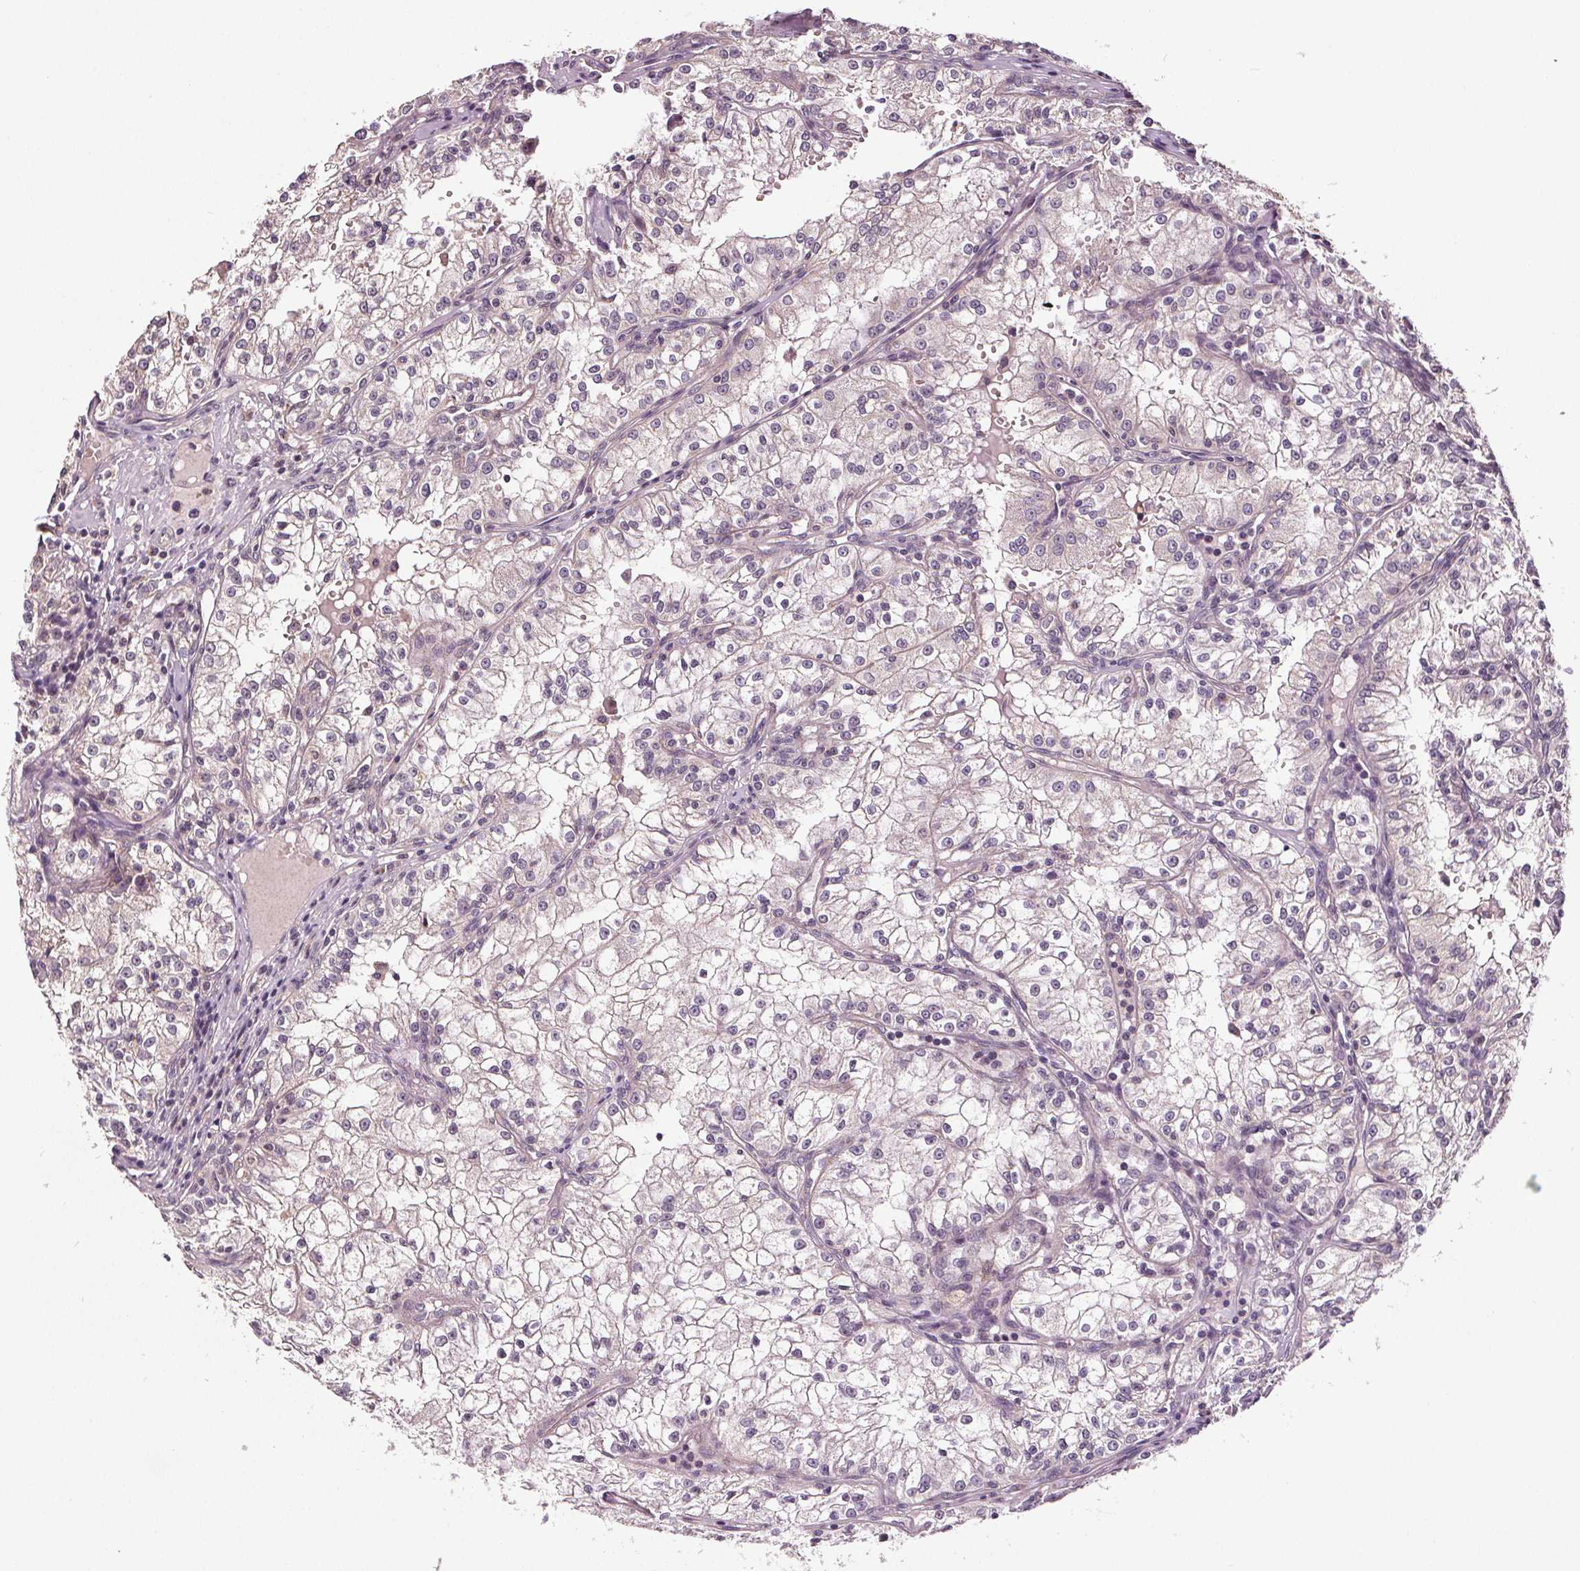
{"staining": {"intensity": "negative", "quantity": "none", "location": "none"}, "tissue": "renal cancer", "cell_type": "Tumor cells", "image_type": "cancer", "snomed": [{"axis": "morphology", "description": "Adenocarcinoma, NOS"}, {"axis": "topography", "description": "Kidney"}], "caption": "High magnification brightfield microscopy of renal adenocarcinoma stained with DAB (3,3'-diaminobenzidine) (brown) and counterstained with hematoxylin (blue): tumor cells show no significant expression.", "gene": "EPHB3", "patient": {"sex": "male", "age": 36}}